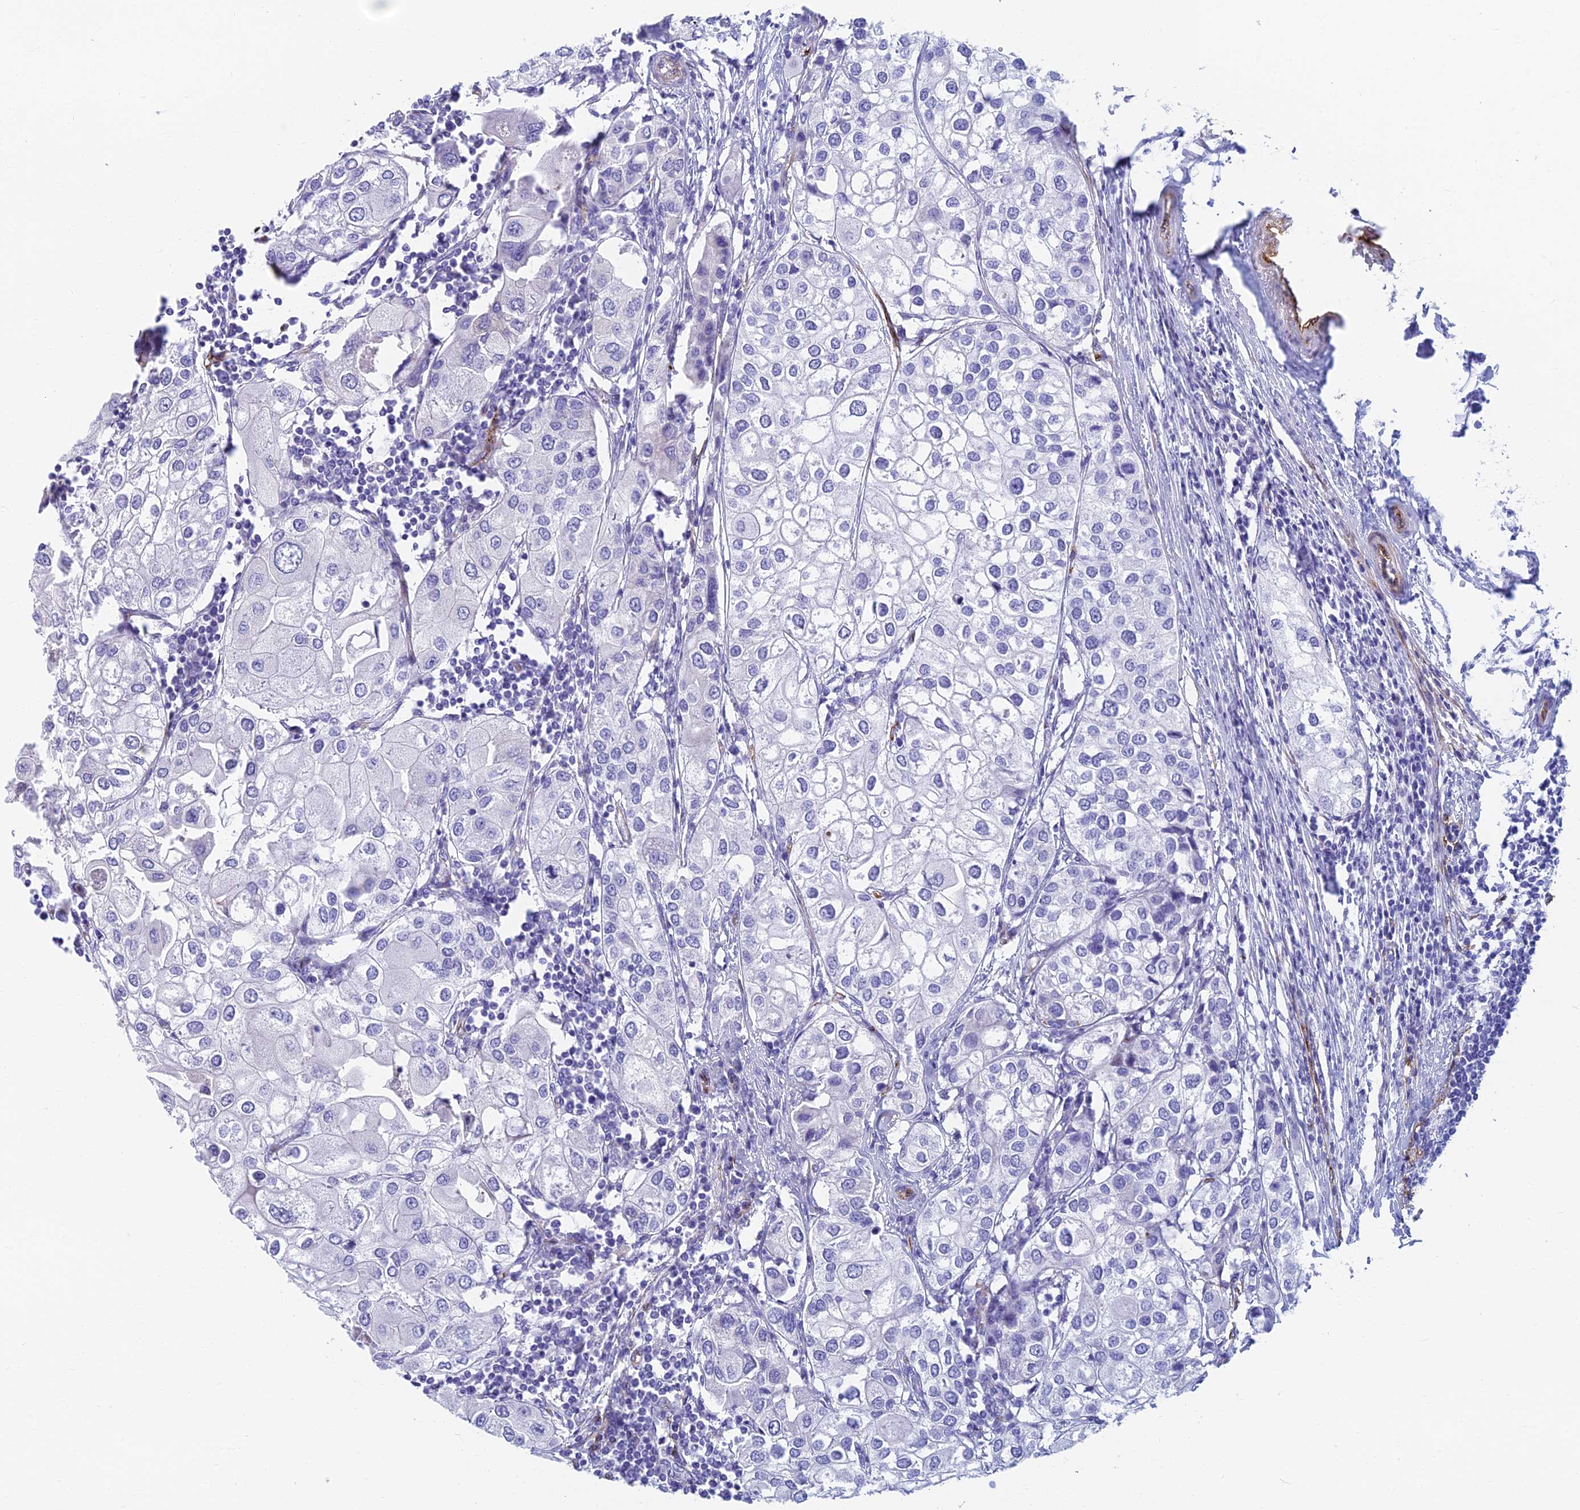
{"staining": {"intensity": "negative", "quantity": "none", "location": "none"}, "tissue": "urothelial cancer", "cell_type": "Tumor cells", "image_type": "cancer", "snomed": [{"axis": "morphology", "description": "Urothelial carcinoma, High grade"}, {"axis": "topography", "description": "Urinary bladder"}], "caption": "Urothelial cancer was stained to show a protein in brown. There is no significant positivity in tumor cells.", "gene": "ETFRF1", "patient": {"sex": "male", "age": 64}}